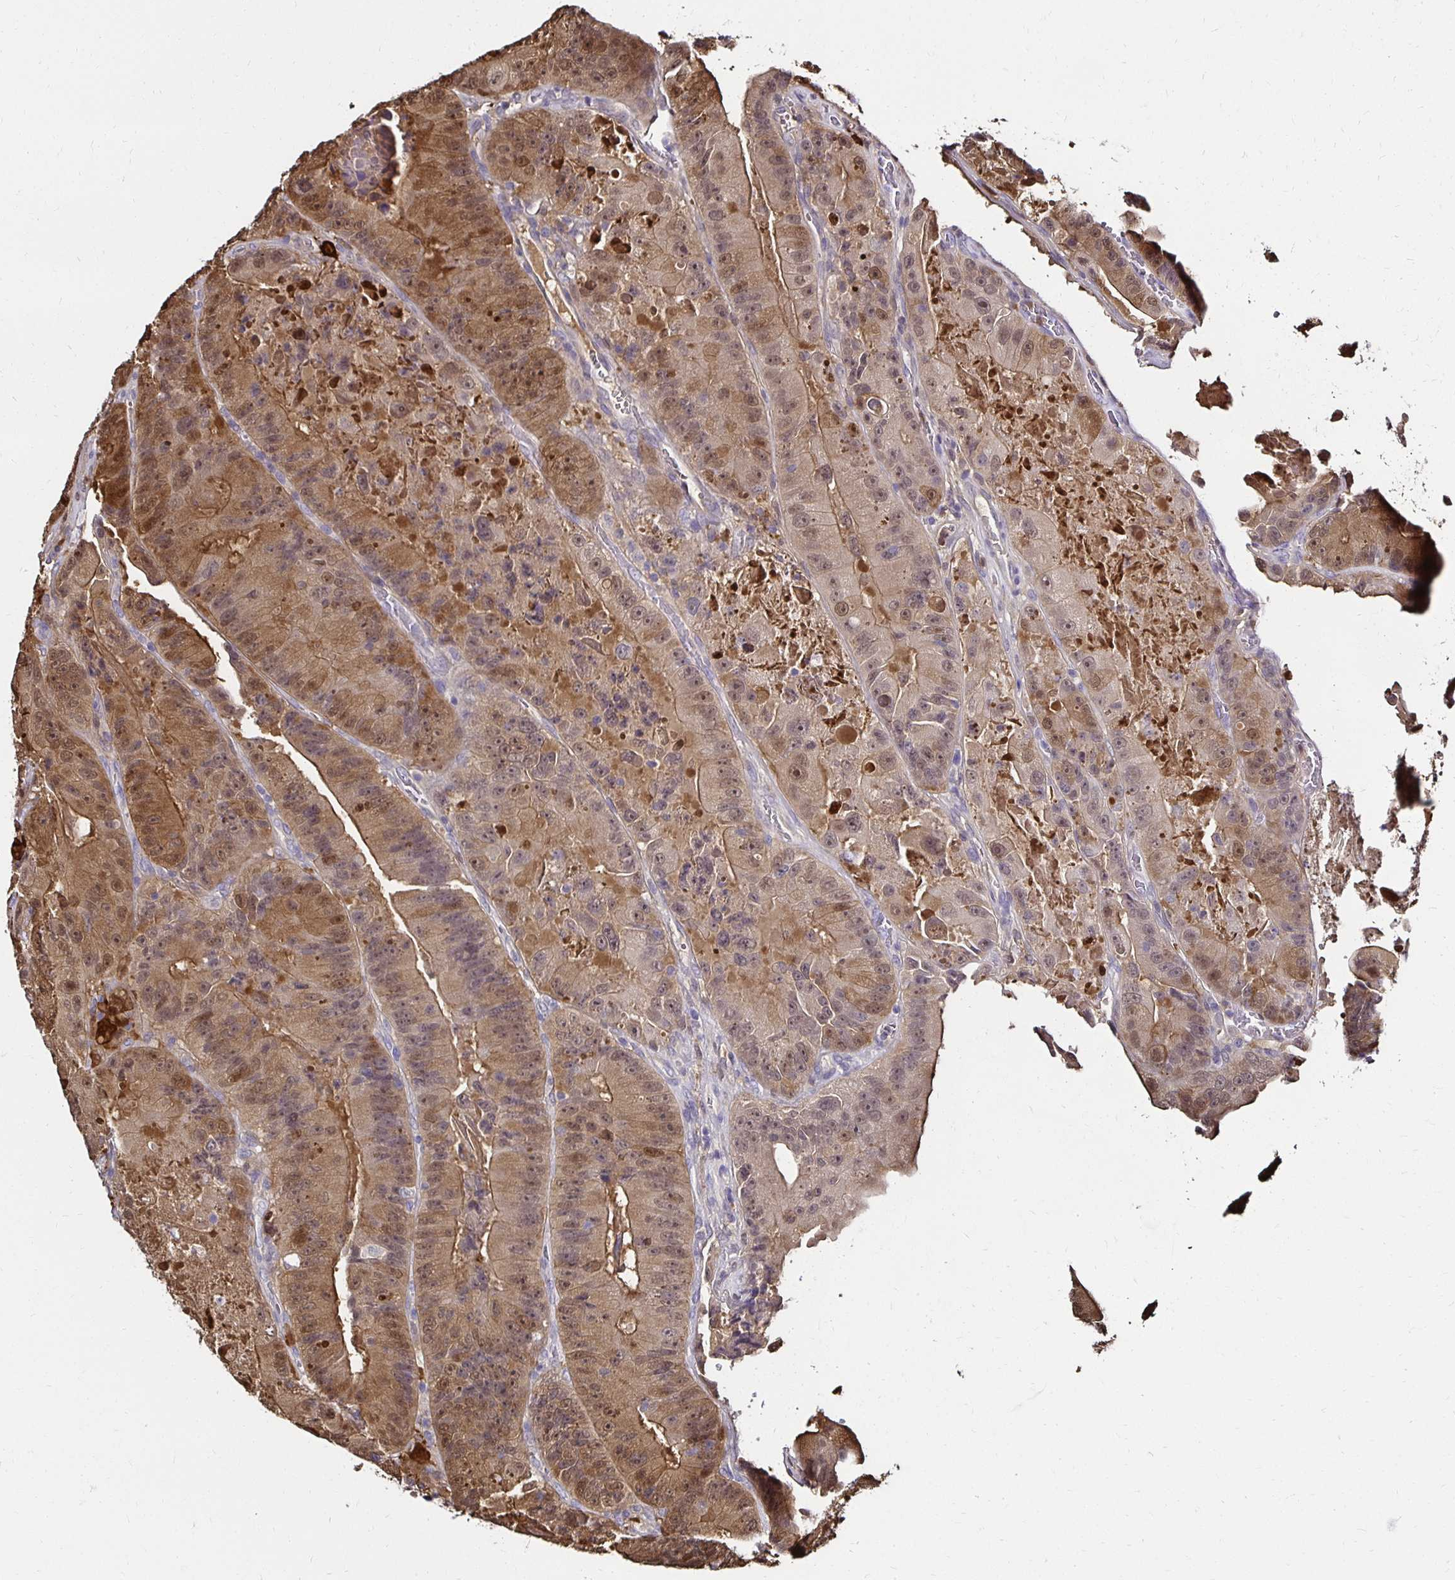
{"staining": {"intensity": "moderate", "quantity": ">75%", "location": "cytoplasmic/membranous,nuclear"}, "tissue": "colorectal cancer", "cell_type": "Tumor cells", "image_type": "cancer", "snomed": [{"axis": "morphology", "description": "Adenocarcinoma, NOS"}, {"axis": "topography", "description": "Colon"}], "caption": "This is an image of immunohistochemistry staining of adenocarcinoma (colorectal), which shows moderate expression in the cytoplasmic/membranous and nuclear of tumor cells.", "gene": "TXN", "patient": {"sex": "female", "age": 86}}